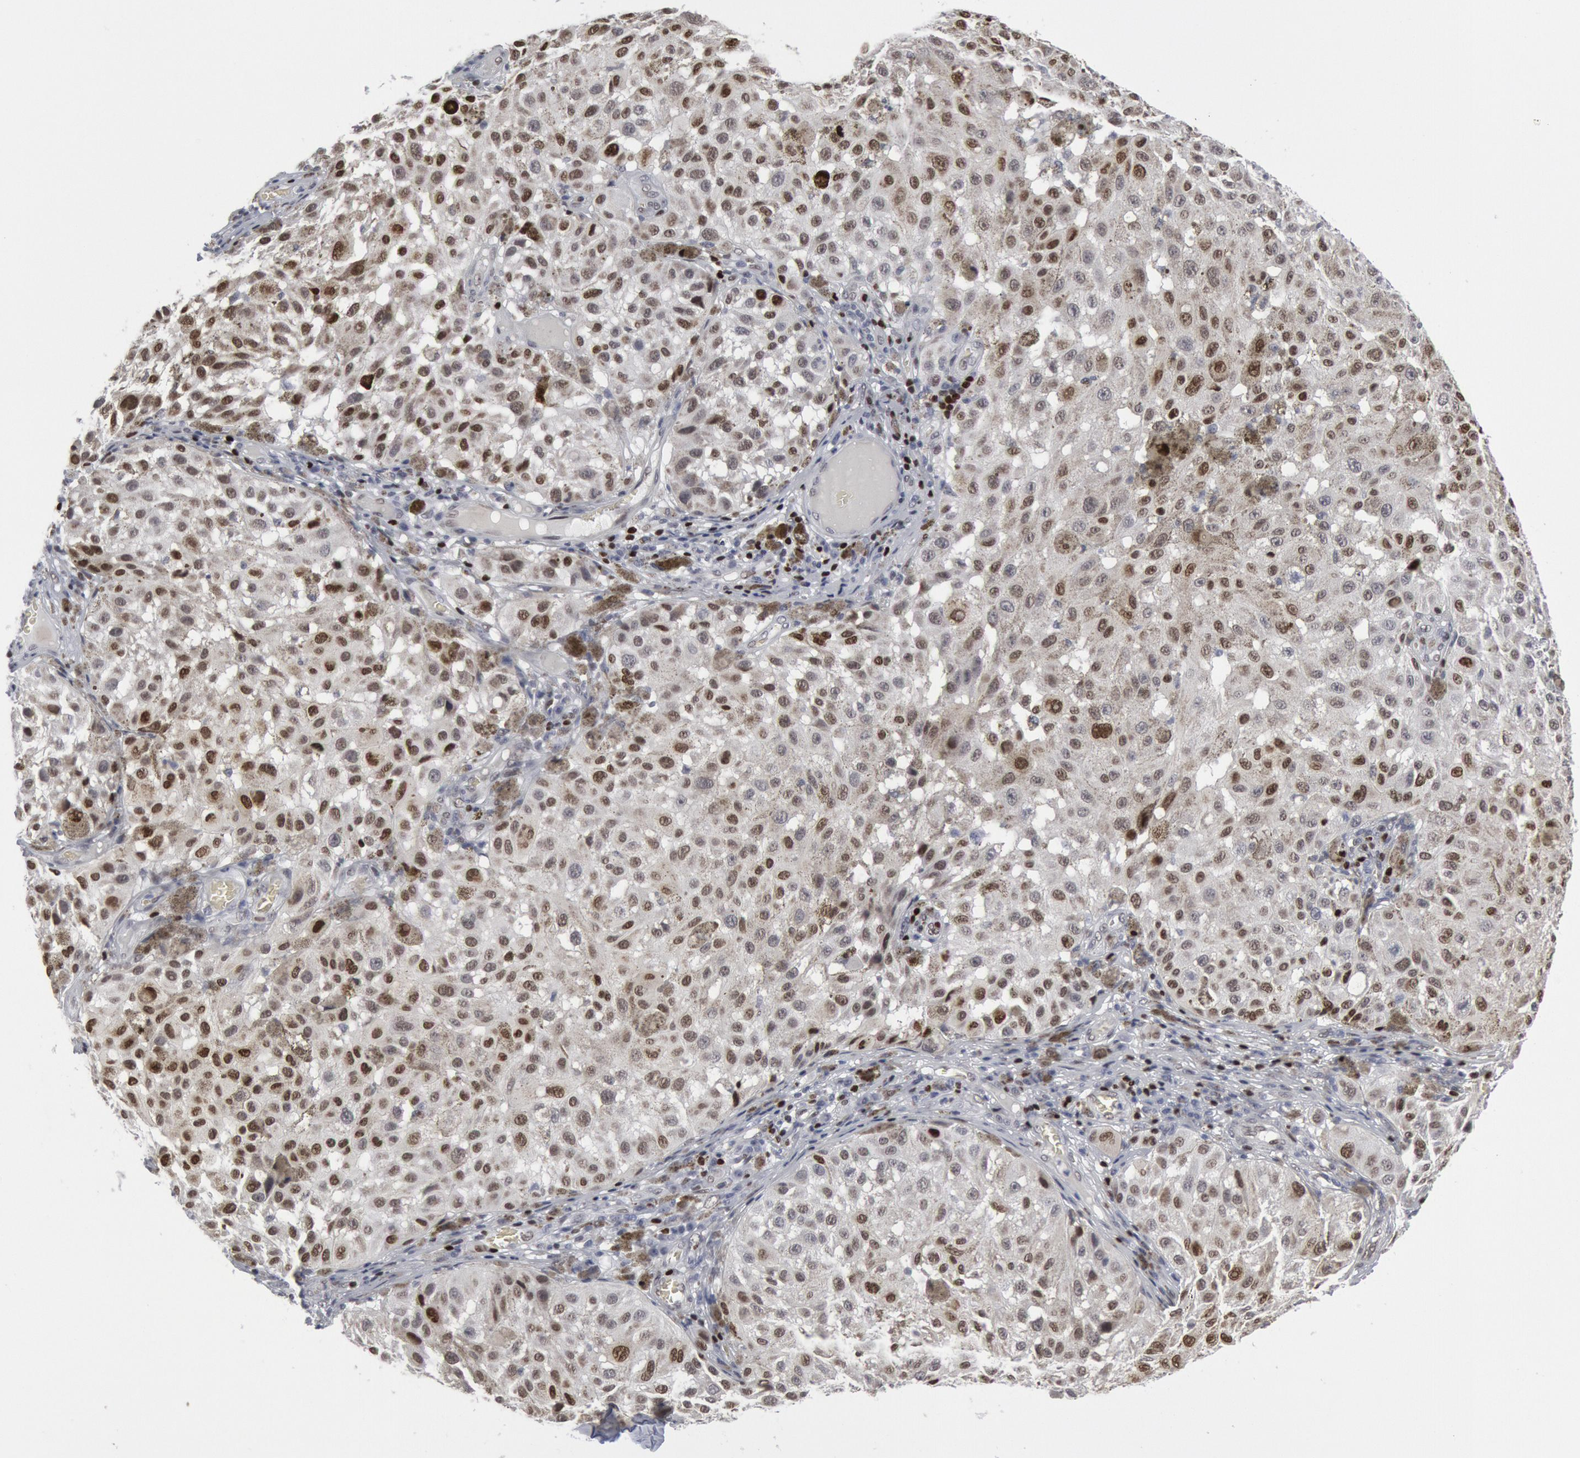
{"staining": {"intensity": "weak", "quantity": "25%-75%", "location": "nuclear"}, "tissue": "melanoma", "cell_type": "Tumor cells", "image_type": "cancer", "snomed": [{"axis": "morphology", "description": "Malignant melanoma, NOS"}, {"axis": "topography", "description": "Skin"}], "caption": "Protein analysis of malignant melanoma tissue reveals weak nuclear positivity in approximately 25%-75% of tumor cells.", "gene": "MECP2", "patient": {"sex": "female", "age": 64}}